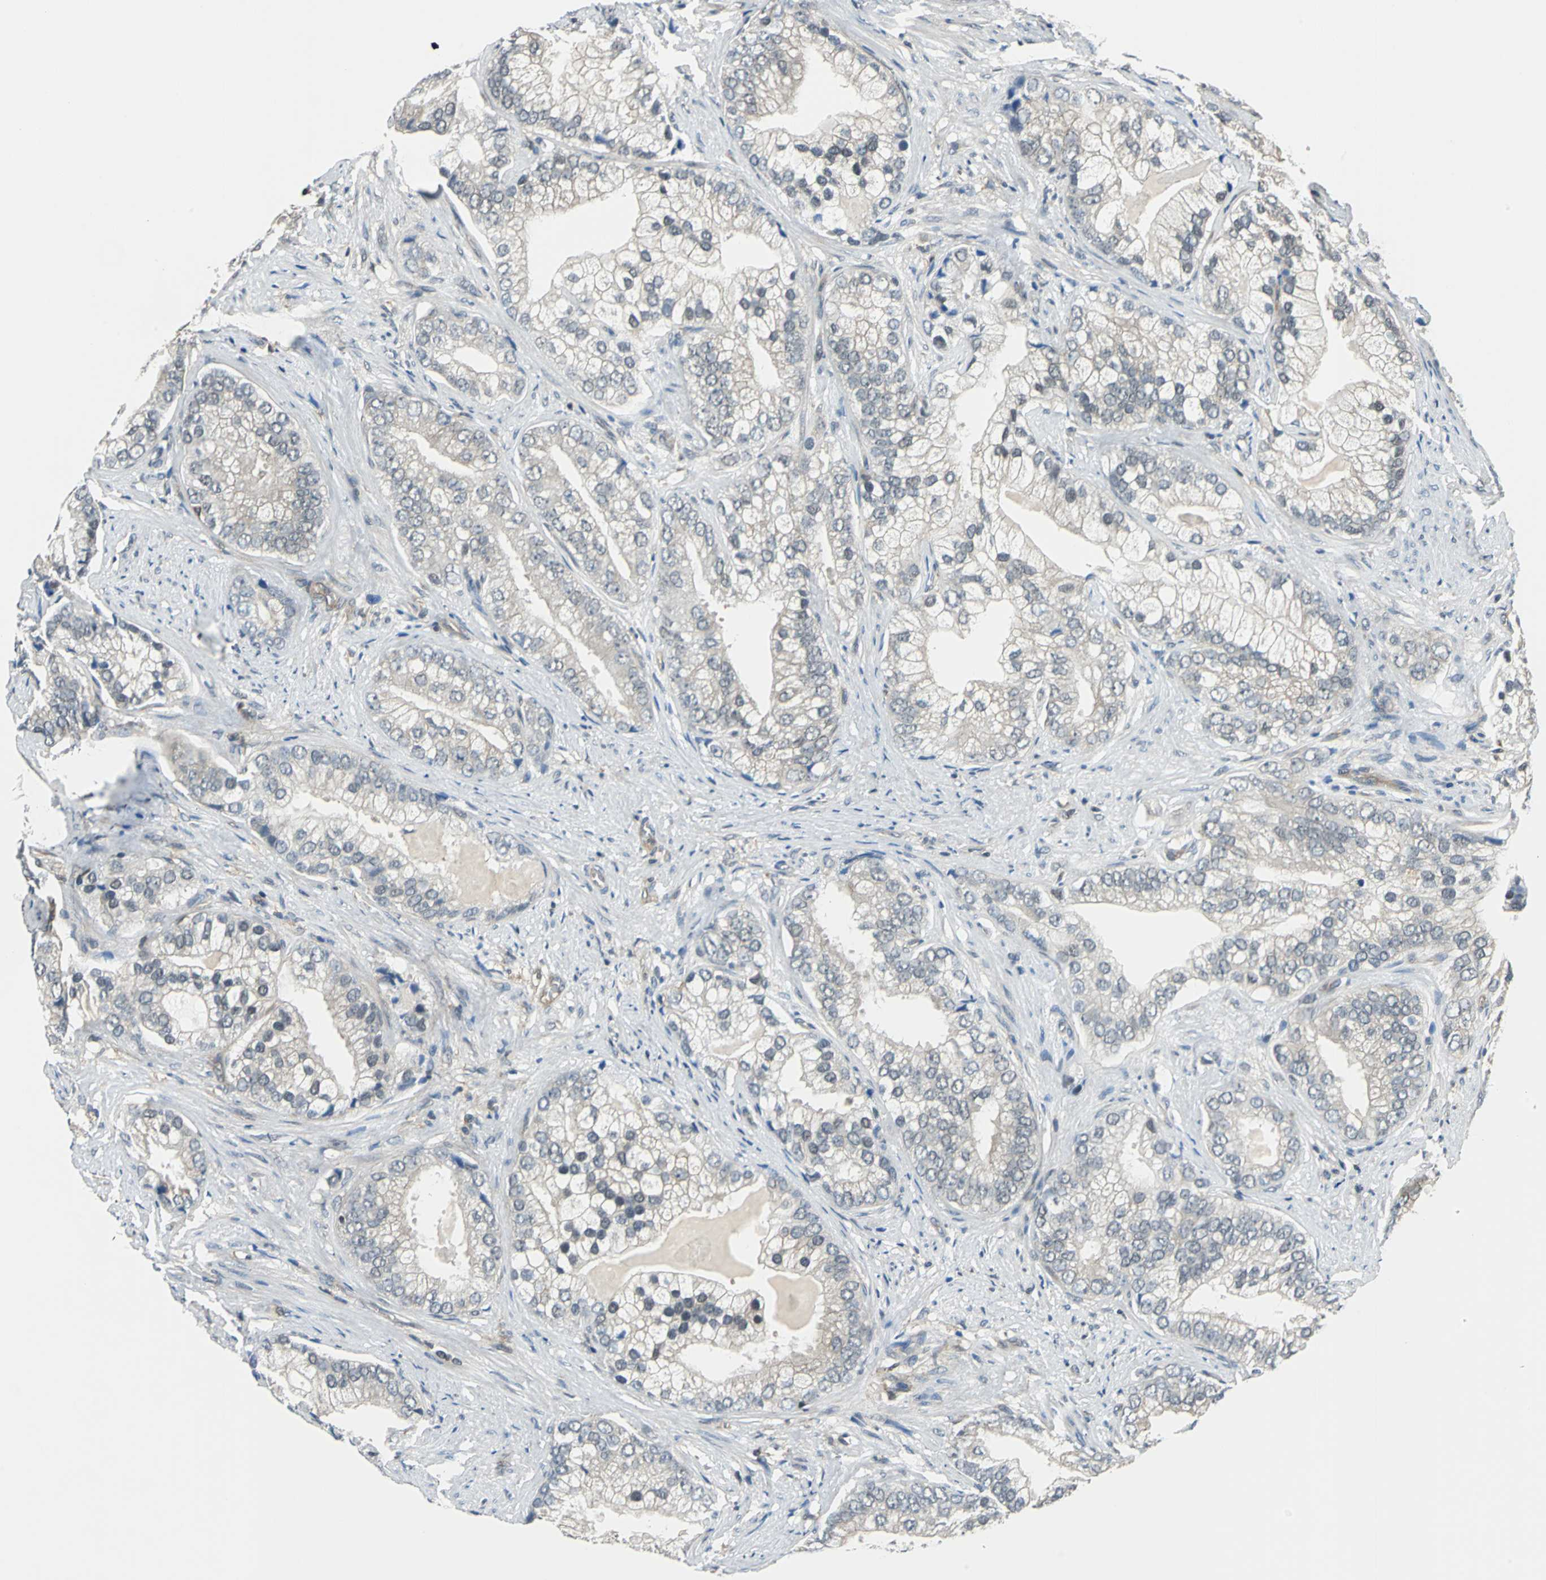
{"staining": {"intensity": "weak", "quantity": "<25%", "location": "cytoplasmic/membranous"}, "tissue": "prostate cancer", "cell_type": "Tumor cells", "image_type": "cancer", "snomed": [{"axis": "morphology", "description": "Adenocarcinoma, Low grade"}, {"axis": "topography", "description": "Prostate"}], "caption": "Photomicrograph shows no protein staining in tumor cells of prostate cancer (low-grade adenocarcinoma) tissue. (Brightfield microscopy of DAB (3,3'-diaminobenzidine) immunohistochemistry at high magnification).", "gene": "ARPC3", "patient": {"sex": "male", "age": 71}}